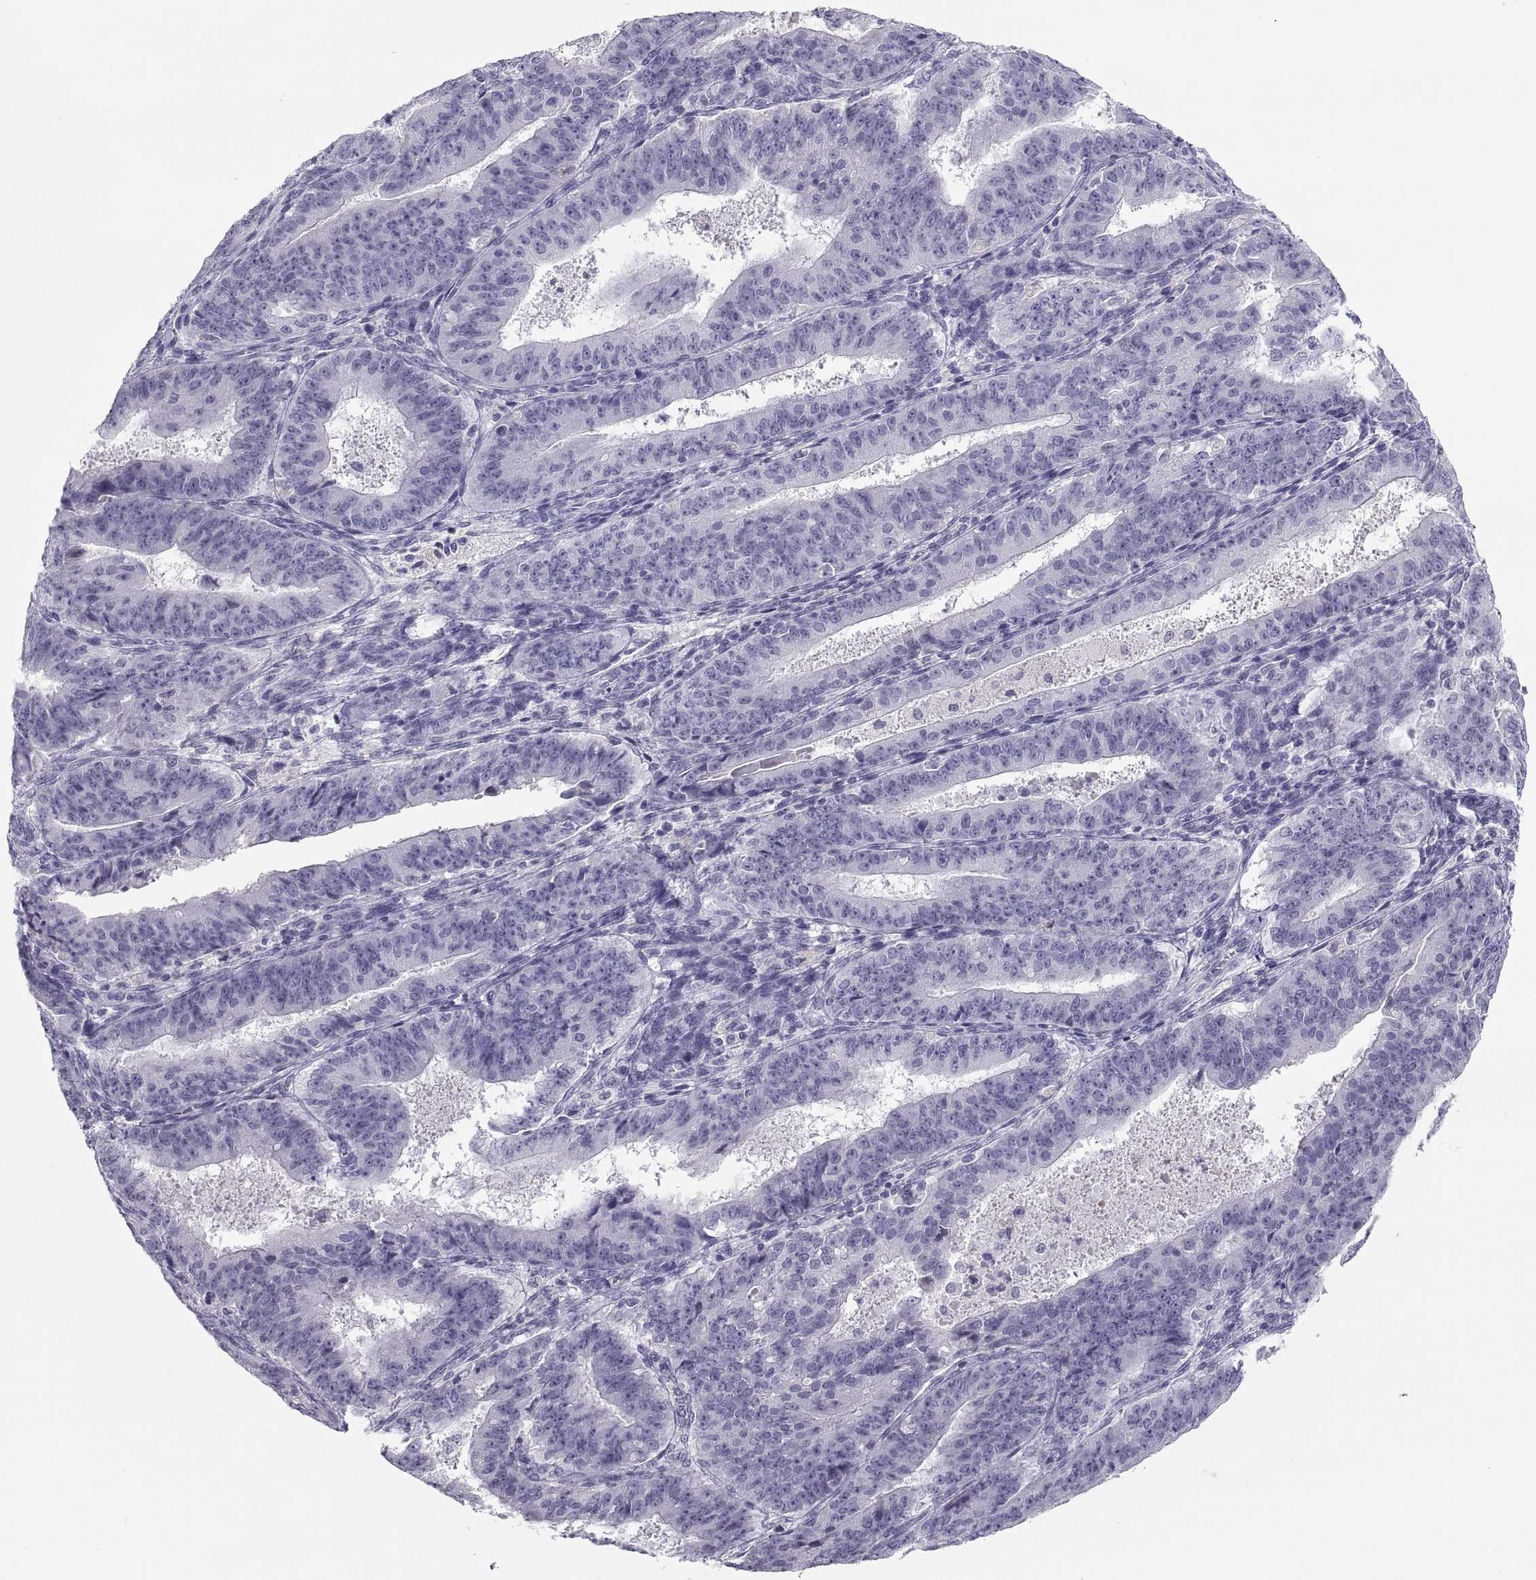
{"staining": {"intensity": "negative", "quantity": "none", "location": "none"}, "tissue": "ovarian cancer", "cell_type": "Tumor cells", "image_type": "cancer", "snomed": [{"axis": "morphology", "description": "Carcinoma, endometroid"}, {"axis": "topography", "description": "Ovary"}], "caption": "This is an IHC histopathology image of ovarian cancer. There is no staining in tumor cells.", "gene": "MAGEB2", "patient": {"sex": "female", "age": 42}}